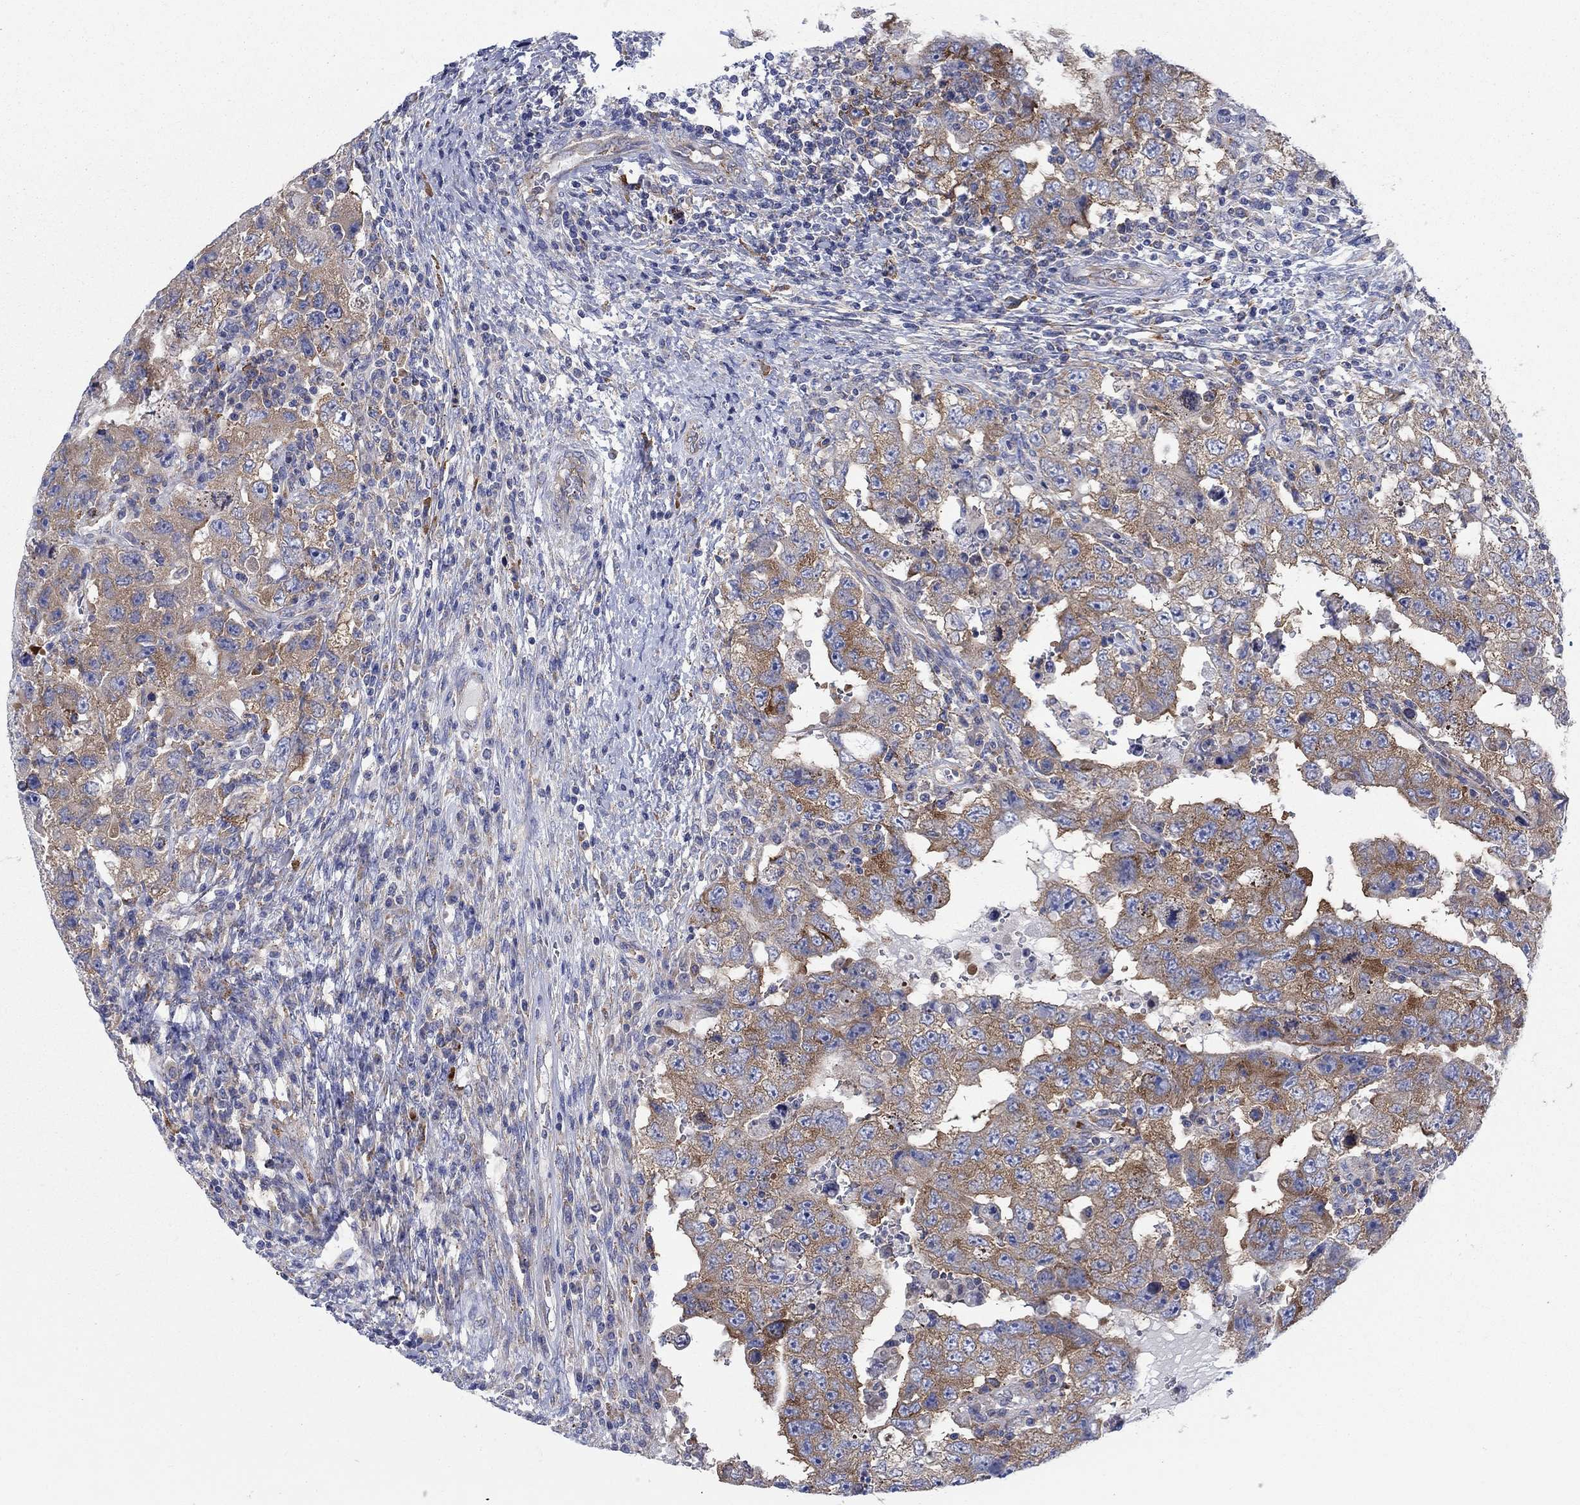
{"staining": {"intensity": "strong", "quantity": "25%-75%", "location": "cytoplasmic/membranous"}, "tissue": "testis cancer", "cell_type": "Tumor cells", "image_type": "cancer", "snomed": [{"axis": "morphology", "description": "Carcinoma, Embryonal, NOS"}, {"axis": "topography", "description": "Testis"}], "caption": "A histopathology image showing strong cytoplasmic/membranous positivity in about 25%-75% of tumor cells in embryonal carcinoma (testis), as visualized by brown immunohistochemical staining.", "gene": "TMEM59", "patient": {"sex": "male", "age": 26}}